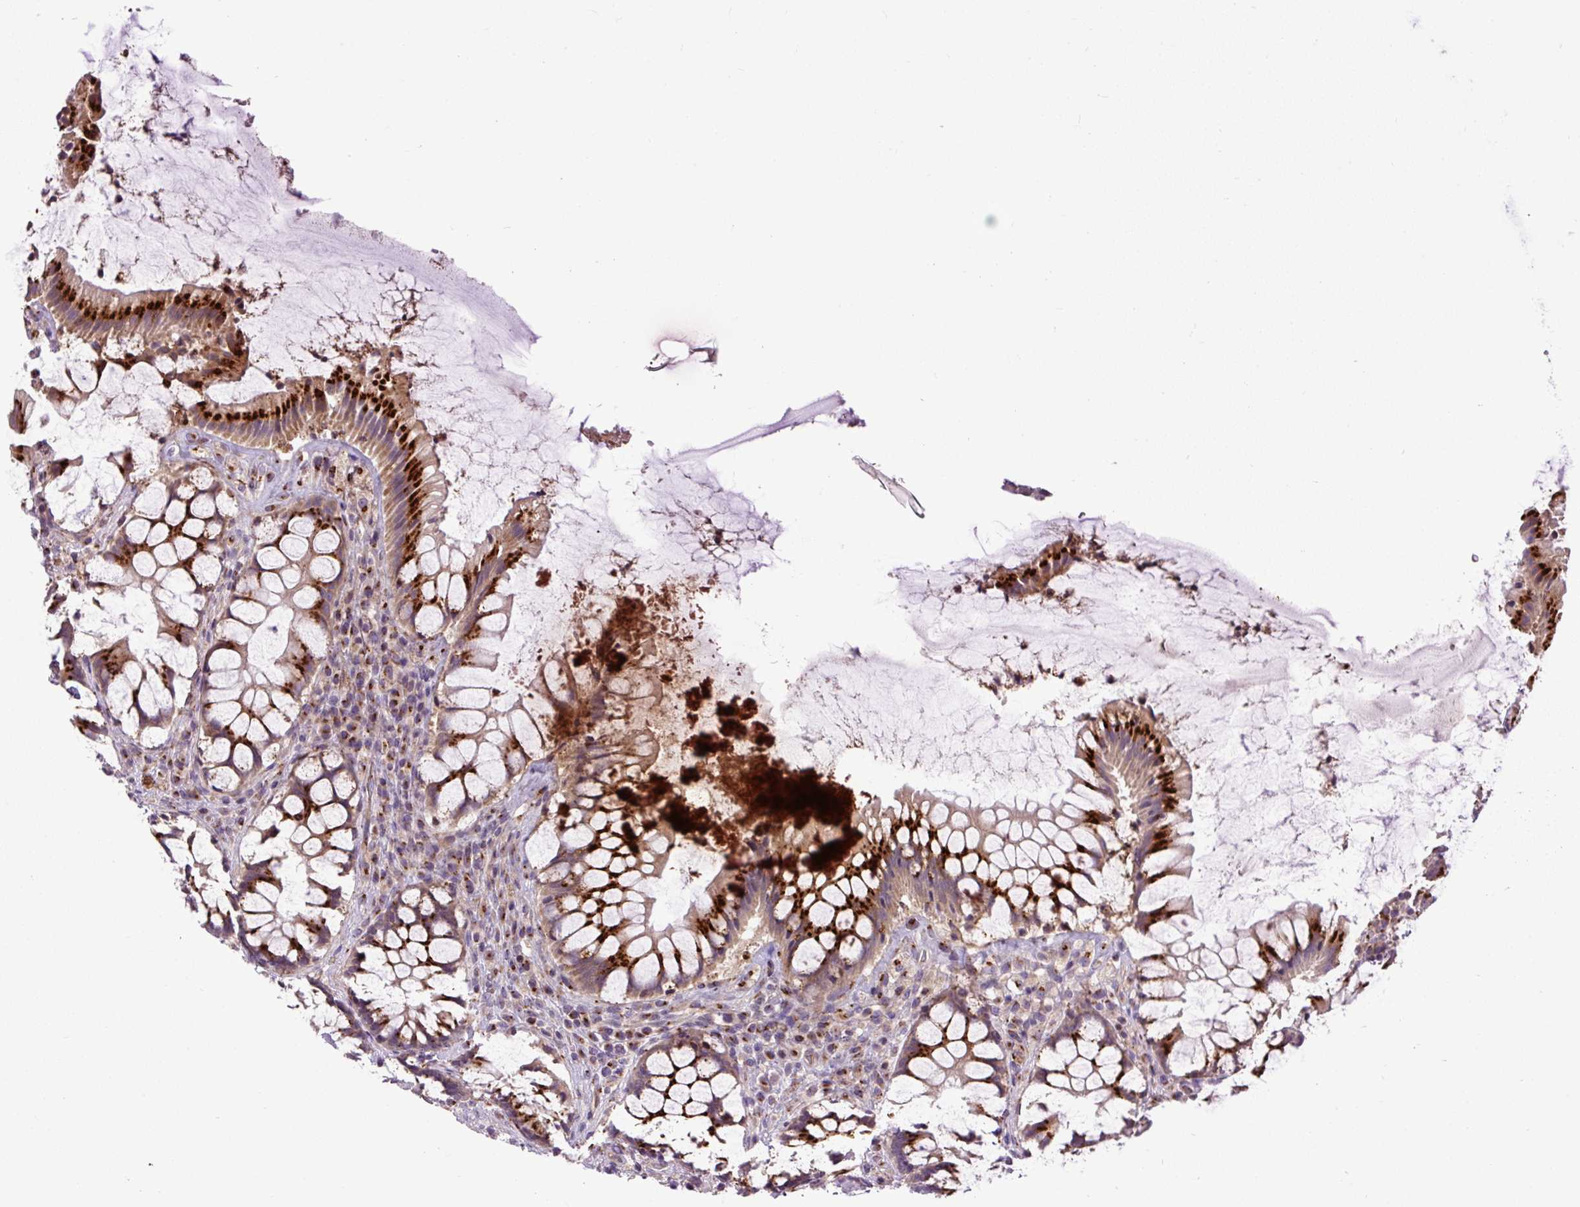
{"staining": {"intensity": "strong", "quantity": ">75%", "location": "cytoplasmic/membranous"}, "tissue": "rectum", "cell_type": "Glandular cells", "image_type": "normal", "snomed": [{"axis": "morphology", "description": "Normal tissue, NOS"}, {"axis": "topography", "description": "Rectum"}], "caption": "IHC of unremarkable rectum exhibits high levels of strong cytoplasmic/membranous expression in about >75% of glandular cells.", "gene": "MSMP", "patient": {"sex": "female", "age": 58}}